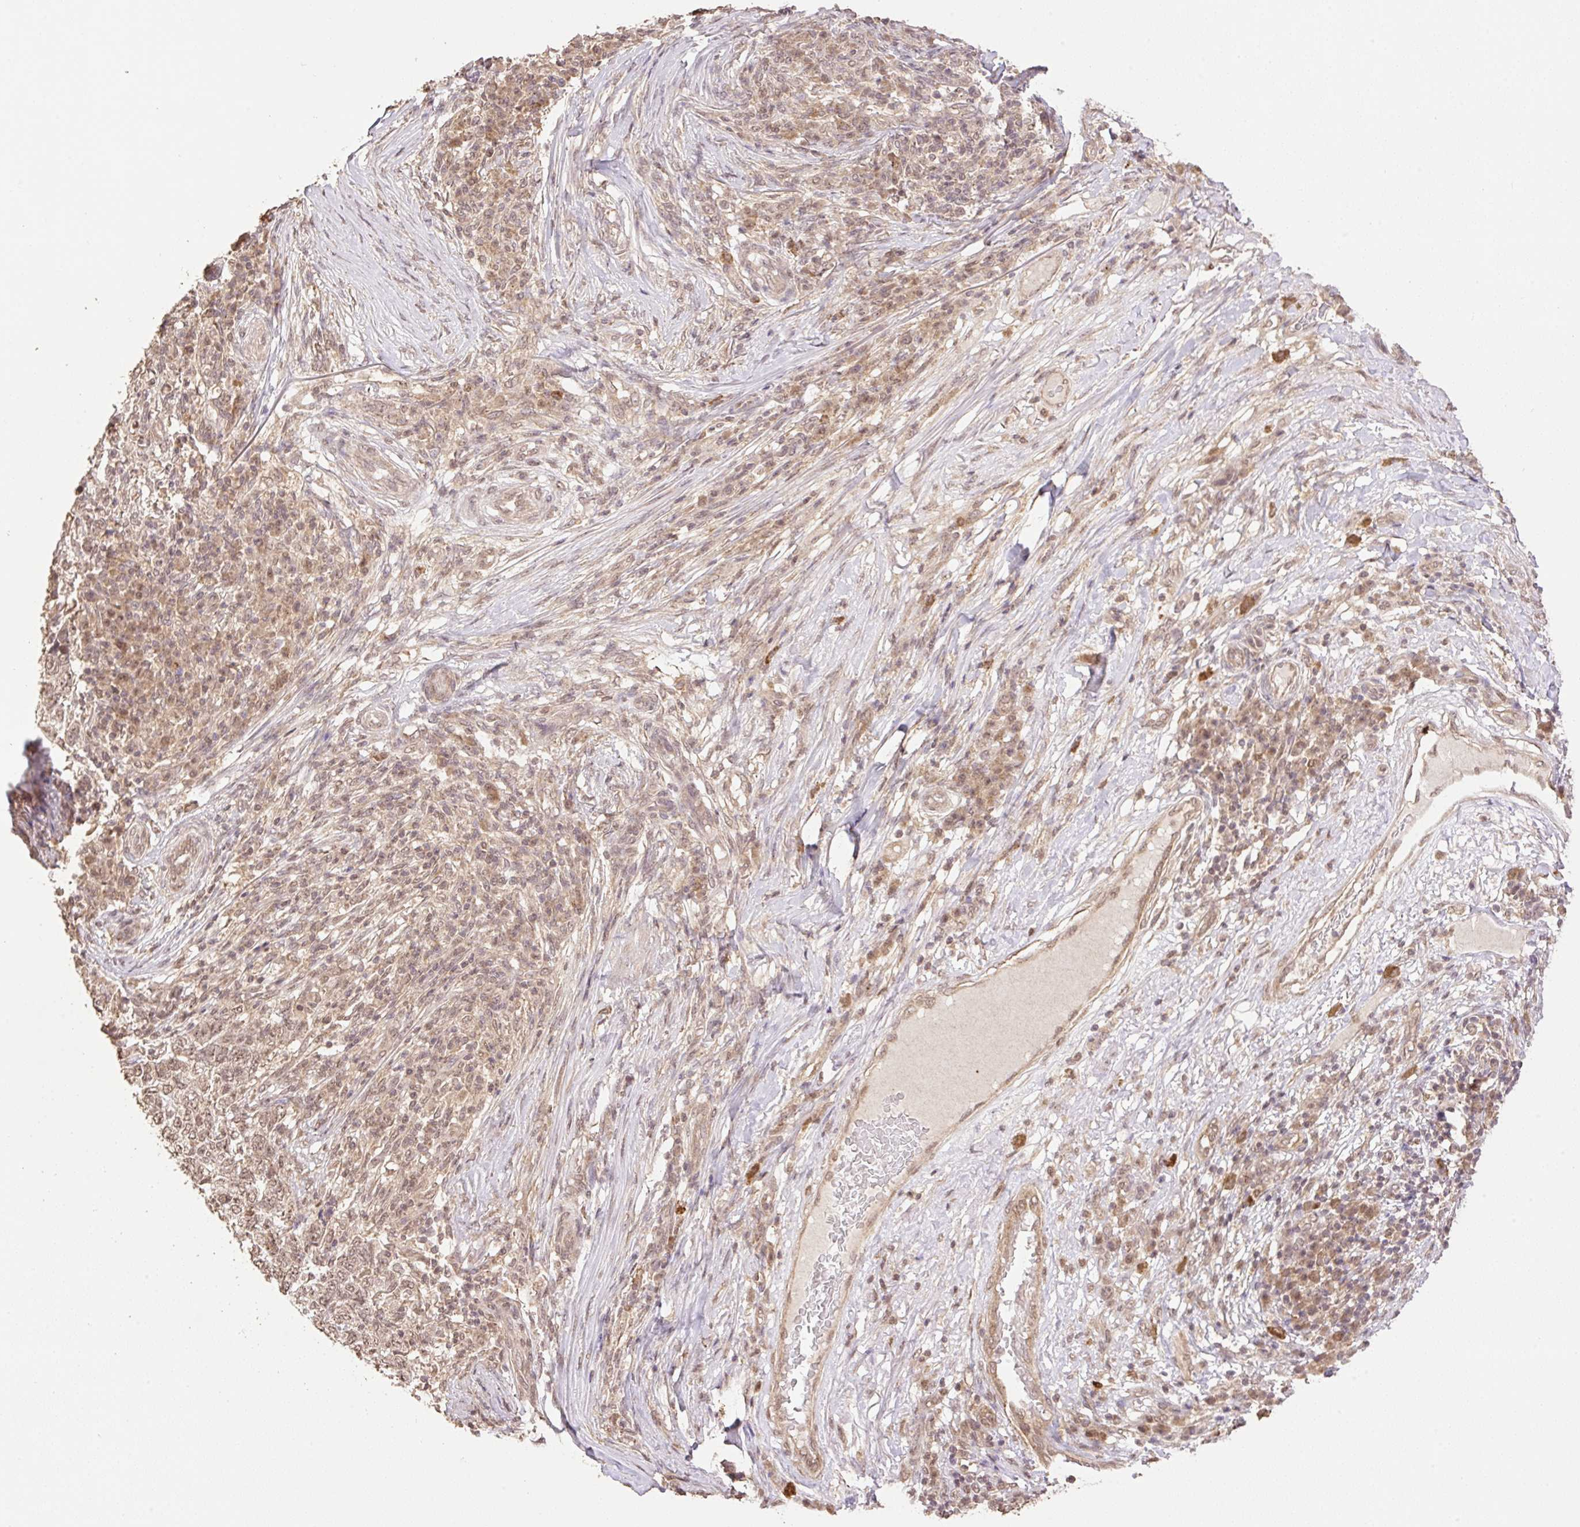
{"staining": {"intensity": "weak", "quantity": ">75%", "location": "cytoplasmic/membranous,nuclear"}, "tissue": "skin cancer", "cell_type": "Tumor cells", "image_type": "cancer", "snomed": [{"axis": "morphology", "description": "Basal cell carcinoma"}, {"axis": "topography", "description": "Skin"}], "caption": "There is low levels of weak cytoplasmic/membranous and nuclear positivity in tumor cells of skin cancer, as demonstrated by immunohistochemical staining (brown color).", "gene": "VPS25", "patient": {"sex": "female", "age": 65}}